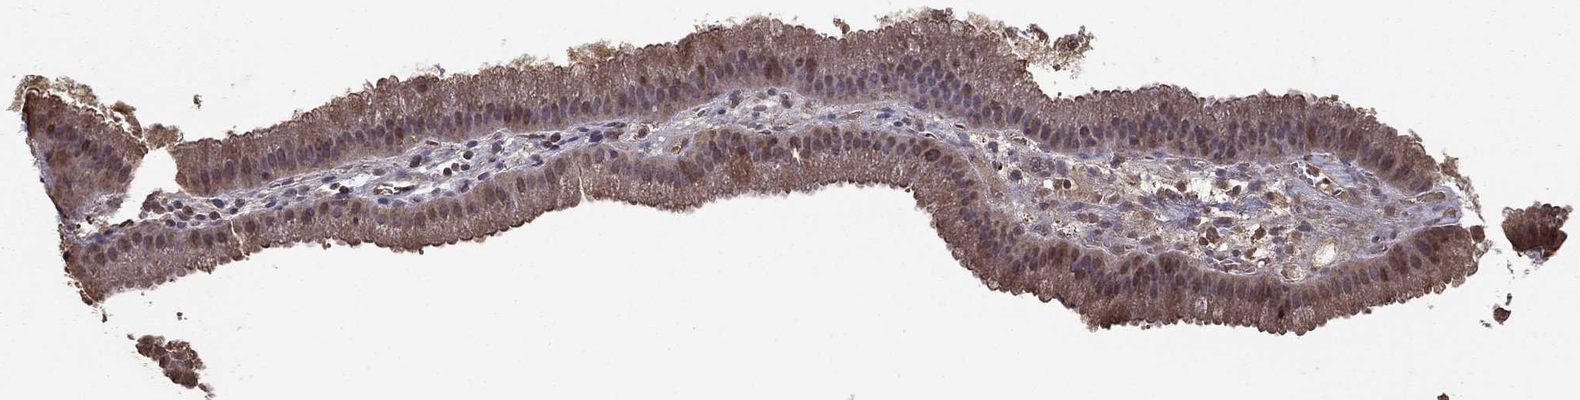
{"staining": {"intensity": "moderate", "quantity": "<25%", "location": "nuclear"}, "tissue": "gallbladder", "cell_type": "Glandular cells", "image_type": "normal", "snomed": [{"axis": "morphology", "description": "Normal tissue, NOS"}, {"axis": "topography", "description": "Gallbladder"}], "caption": "Immunohistochemical staining of unremarkable gallbladder displays moderate nuclear protein staining in about <25% of glandular cells. (brown staining indicates protein expression, while blue staining denotes nuclei).", "gene": "CERS2", "patient": {"sex": "male", "age": 67}}